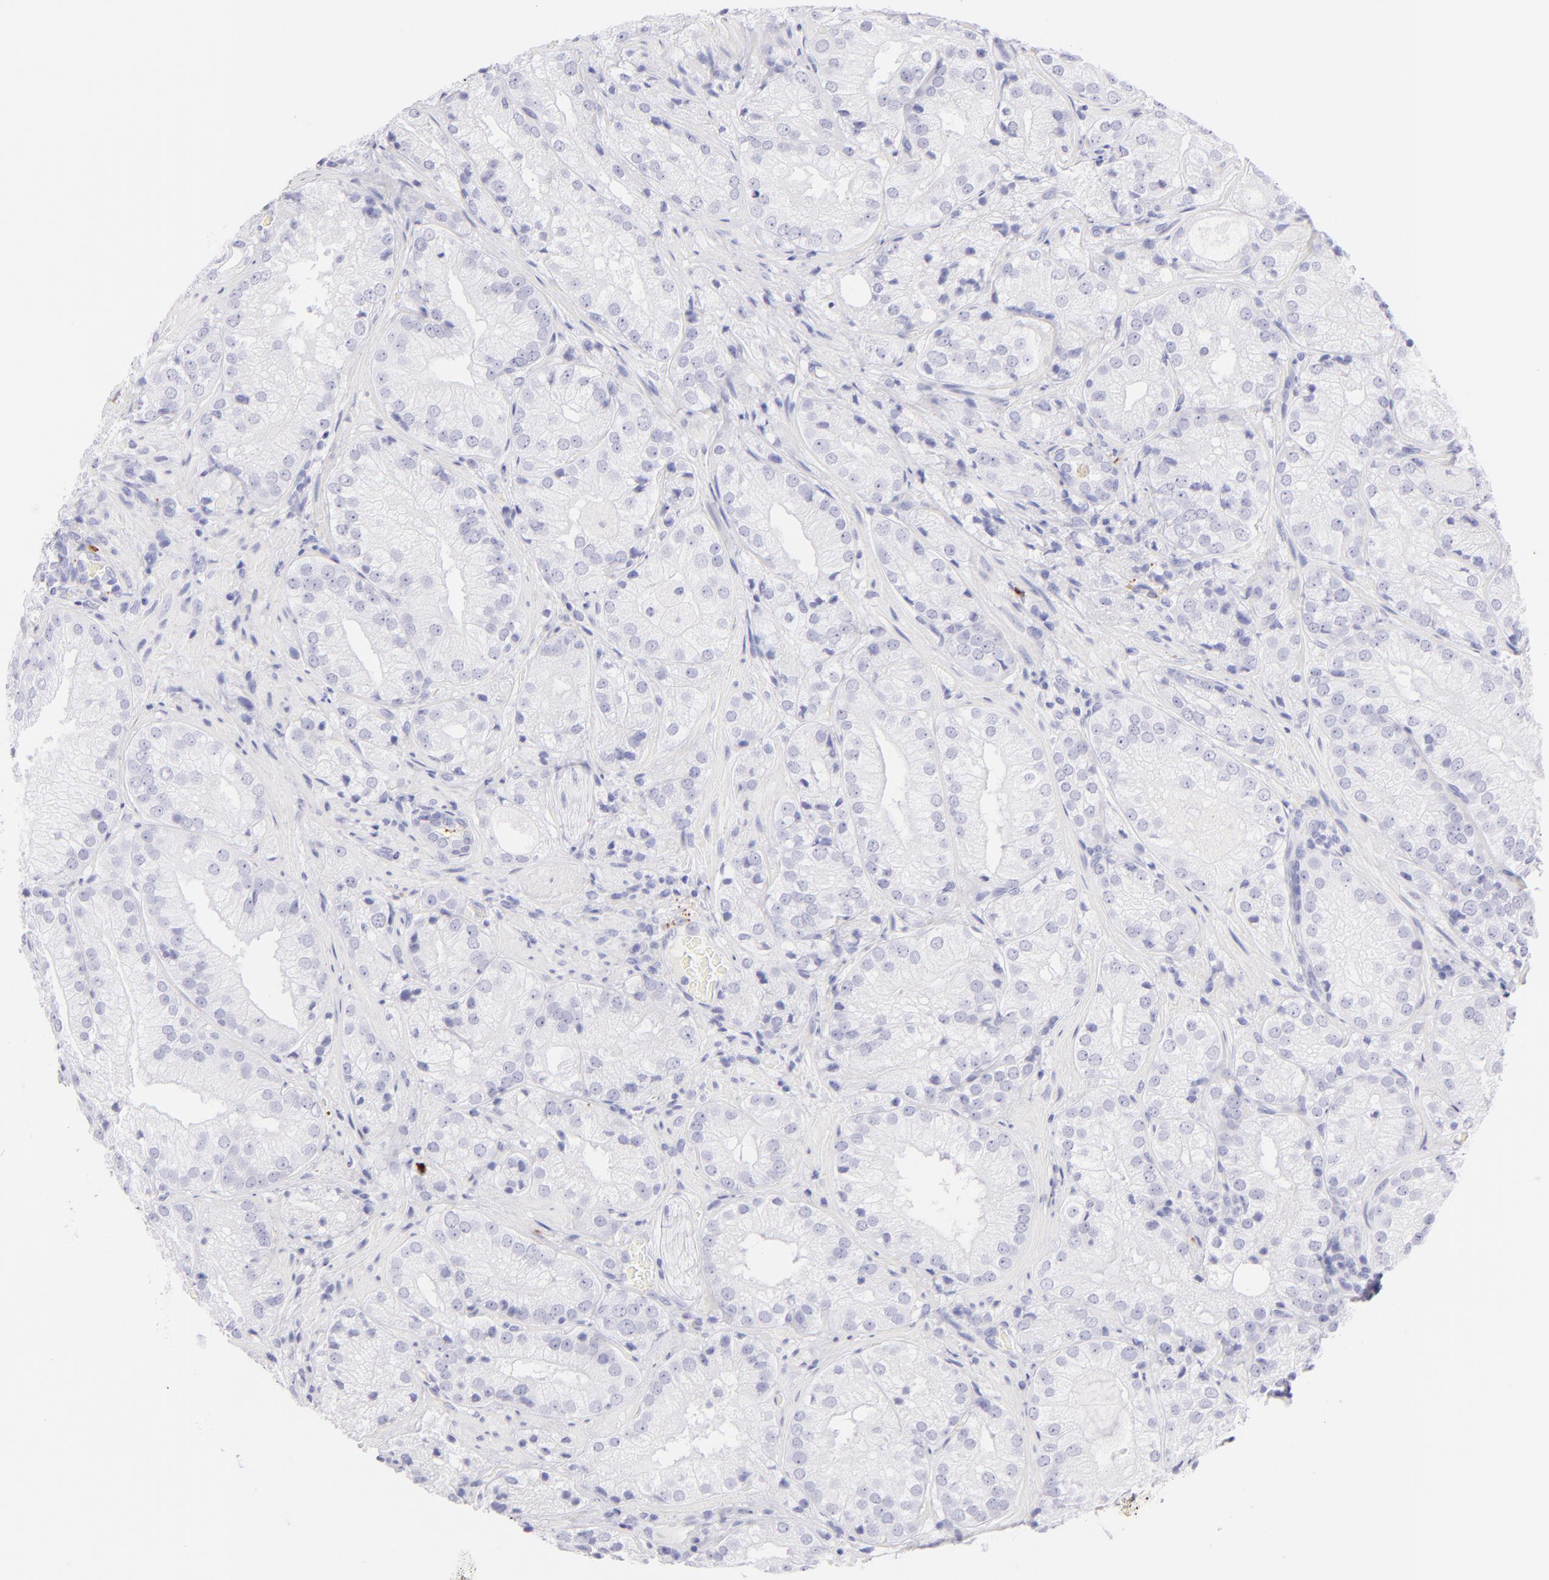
{"staining": {"intensity": "negative", "quantity": "none", "location": "none"}, "tissue": "prostate cancer", "cell_type": "Tumor cells", "image_type": "cancer", "snomed": [{"axis": "morphology", "description": "Adenocarcinoma, Low grade"}, {"axis": "topography", "description": "Prostate"}], "caption": "Tumor cells show no significant protein positivity in prostate cancer.", "gene": "SDC1", "patient": {"sex": "male", "age": 60}}